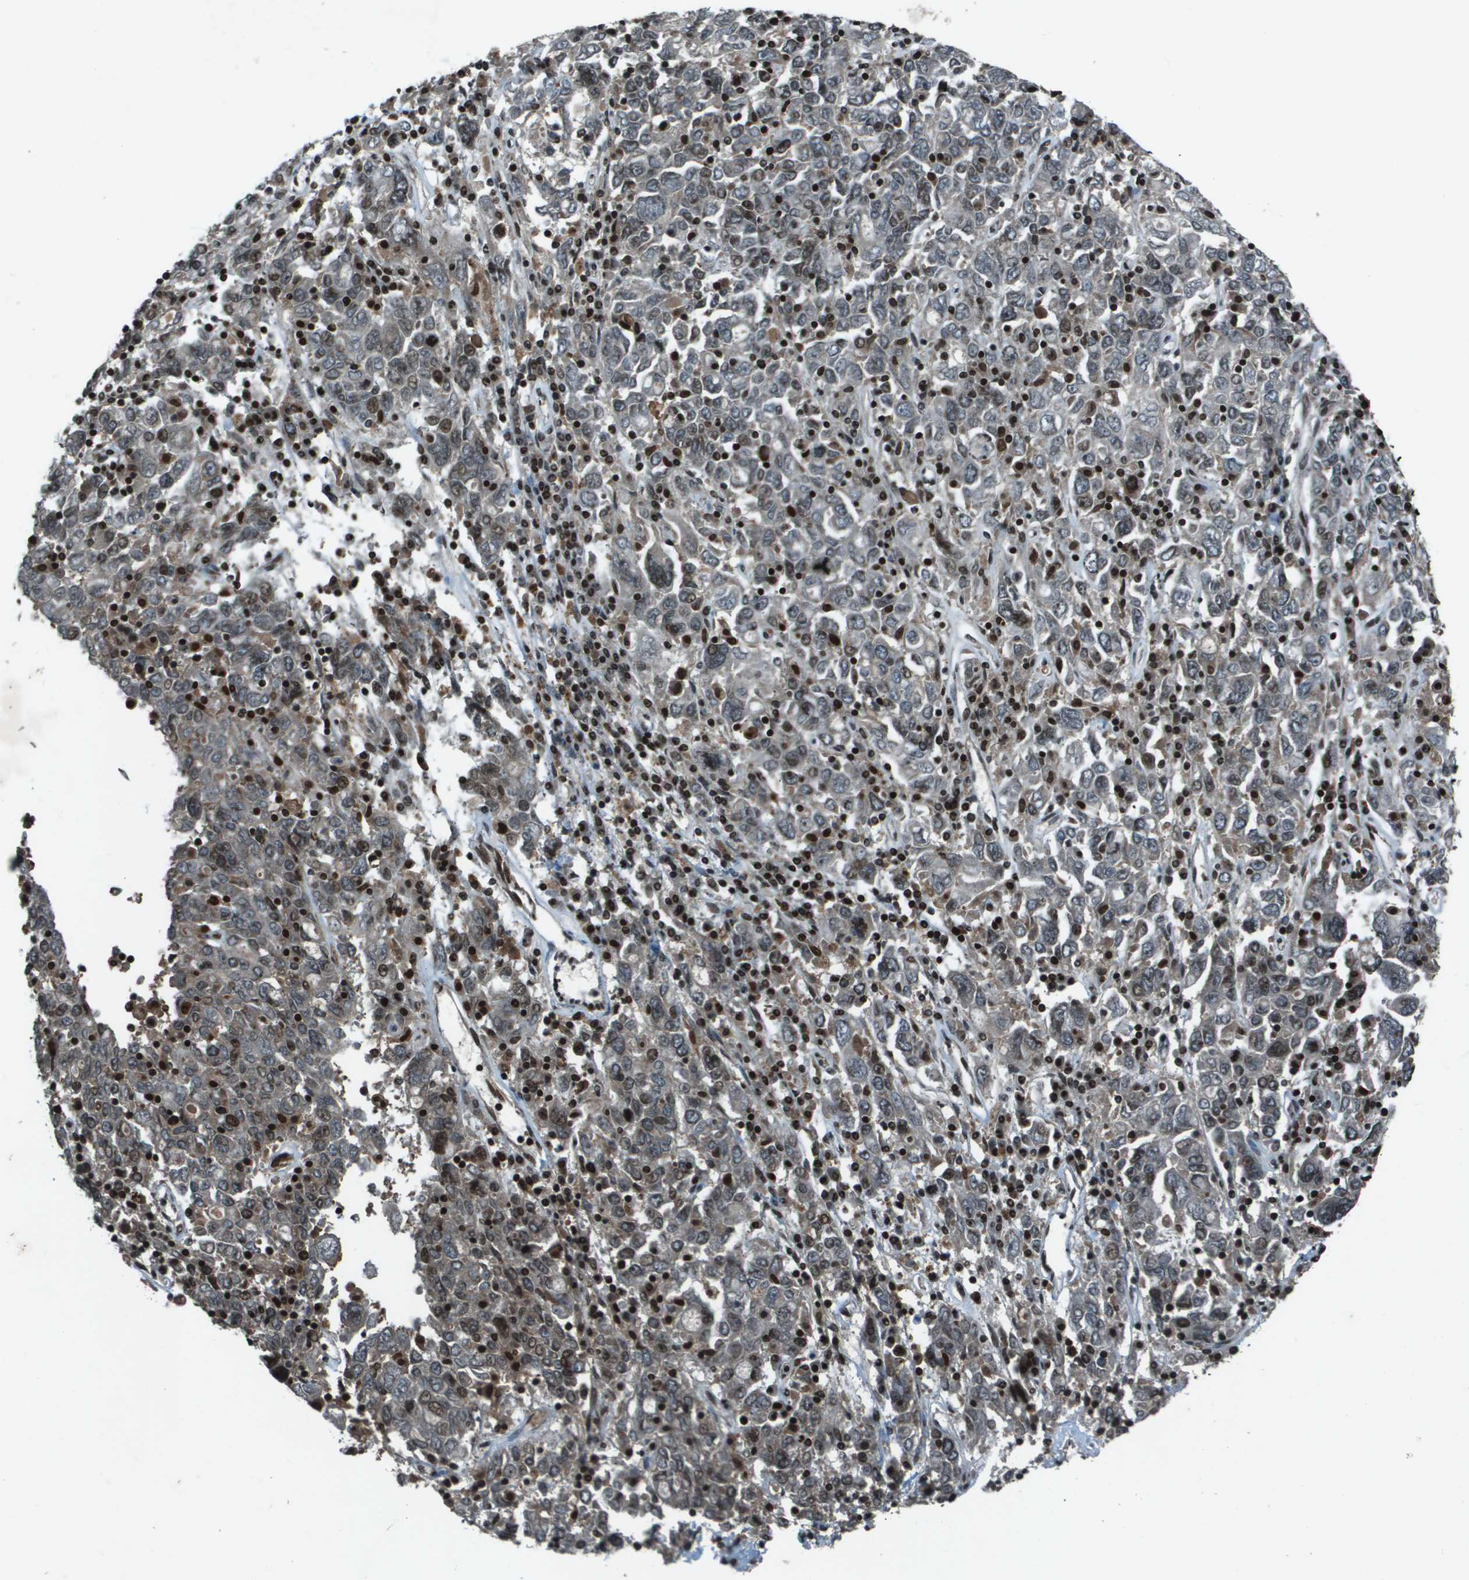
{"staining": {"intensity": "moderate", "quantity": "<25%", "location": "nuclear"}, "tissue": "ovarian cancer", "cell_type": "Tumor cells", "image_type": "cancer", "snomed": [{"axis": "morphology", "description": "Carcinoma, endometroid"}, {"axis": "topography", "description": "Ovary"}], "caption": "Endometroid carcinoma (ovarian) stained for a protein (brown) shows moderate nuclear positive staining in approximately <25% of tumor cells.", "gene": "CXCL12", "patient": {"sex": "female", "age": 62}}